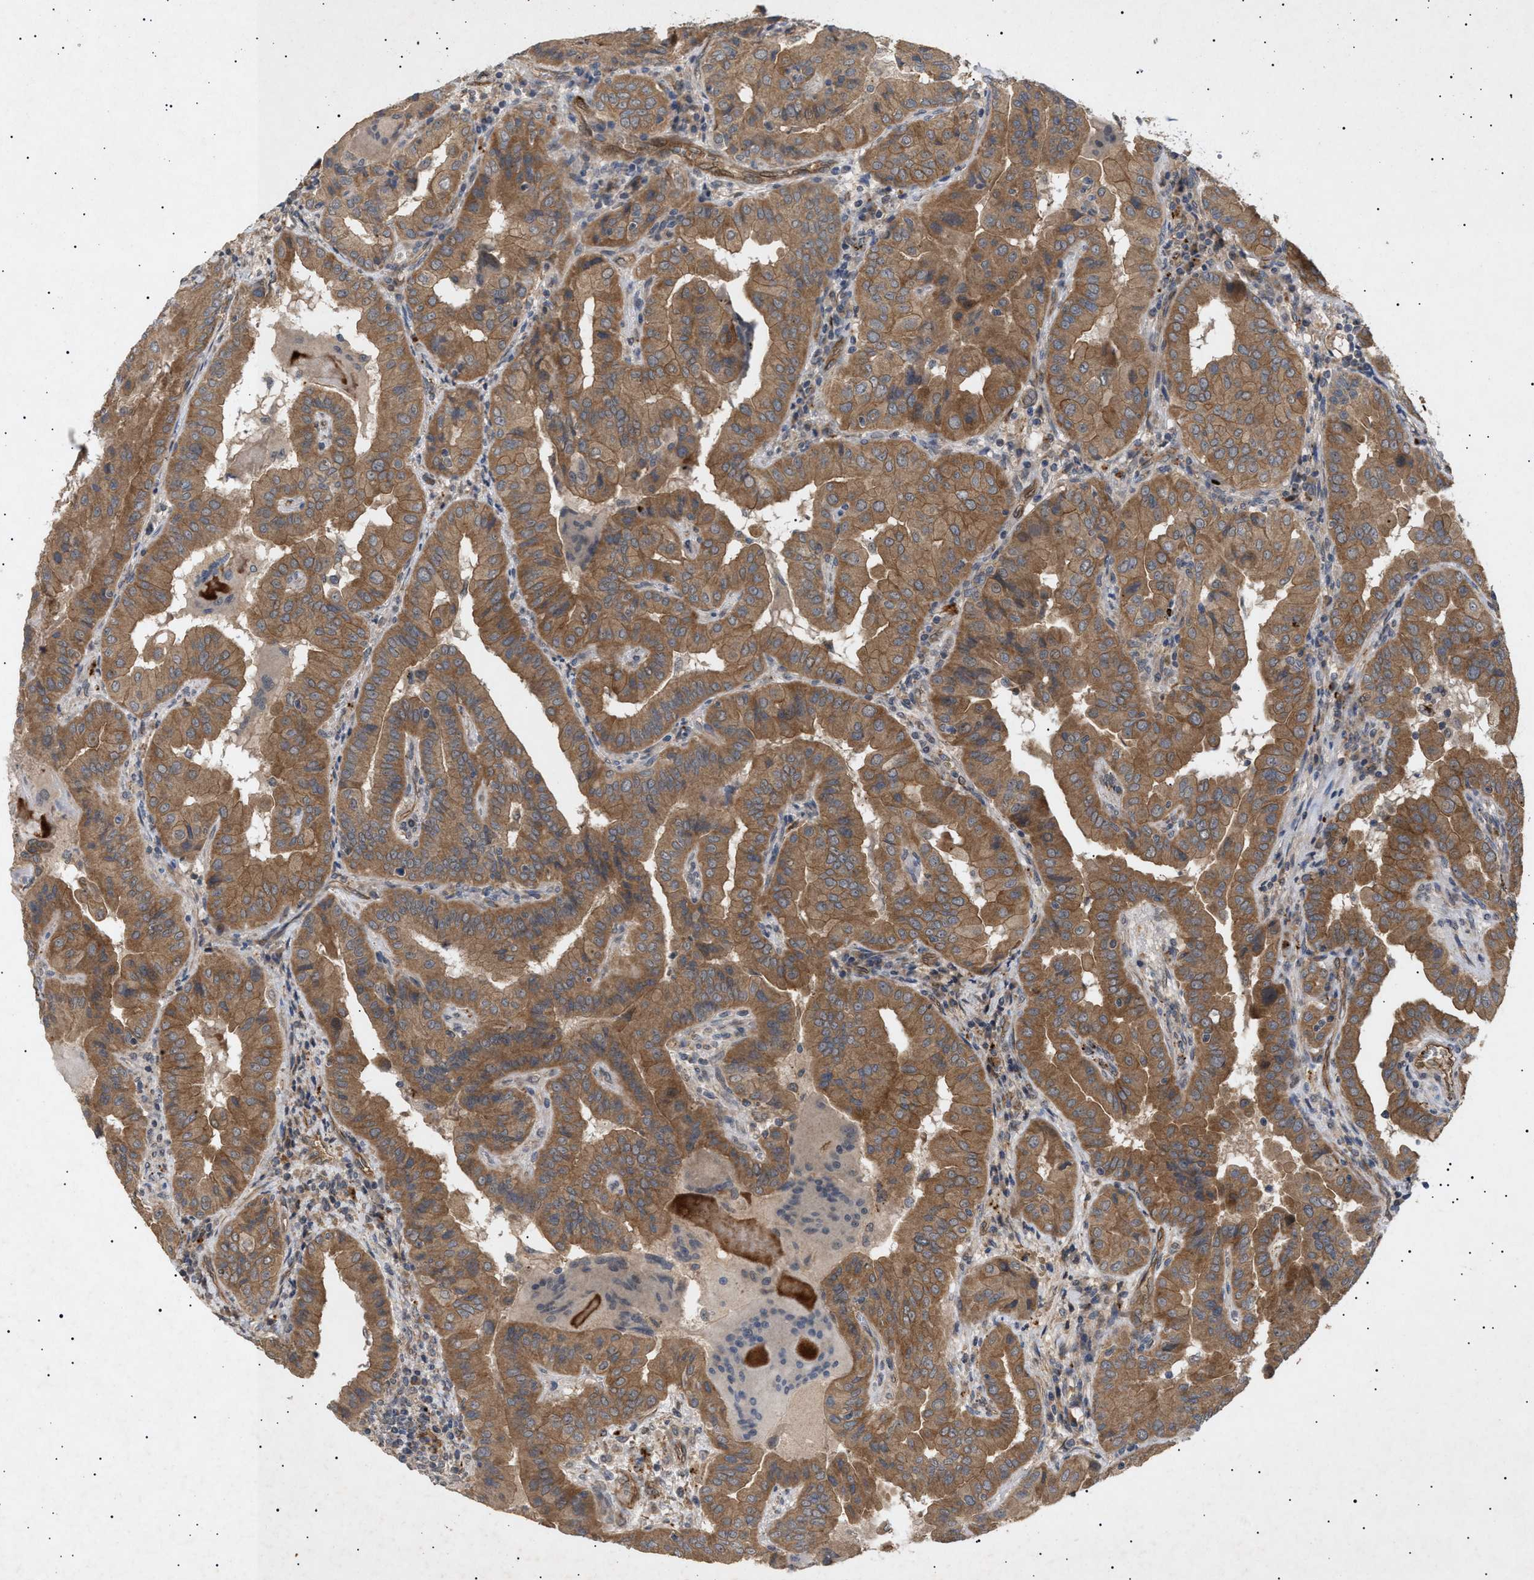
{"staining": {"intensity": "moderate", "quantity": ">75%", "location": "cytoplasmic/membranous"}, "tissue": "thyroid cancer", "cell_type": "Tumor cells", "image_type": "cancer", "snomed": [{"axis": "morphology", "description": "Papillary adenocarcinoma, NOS"}, {"axis": "topography", "description": "Thyroid gland"}], "caption": "Thyroid cancer stained with DAB (3,3'-diaminobenzidine) IHC shows medium levels of moderate cytoplasmic/membranous staining in about >75% of tumor cells. The staining was performed using DAB, with brown indicating positive protein expression. Nuclei are stained blue with hematoxylin.", "gene": "SIRT5", "patient": {"sex": "male", "age": 33}}